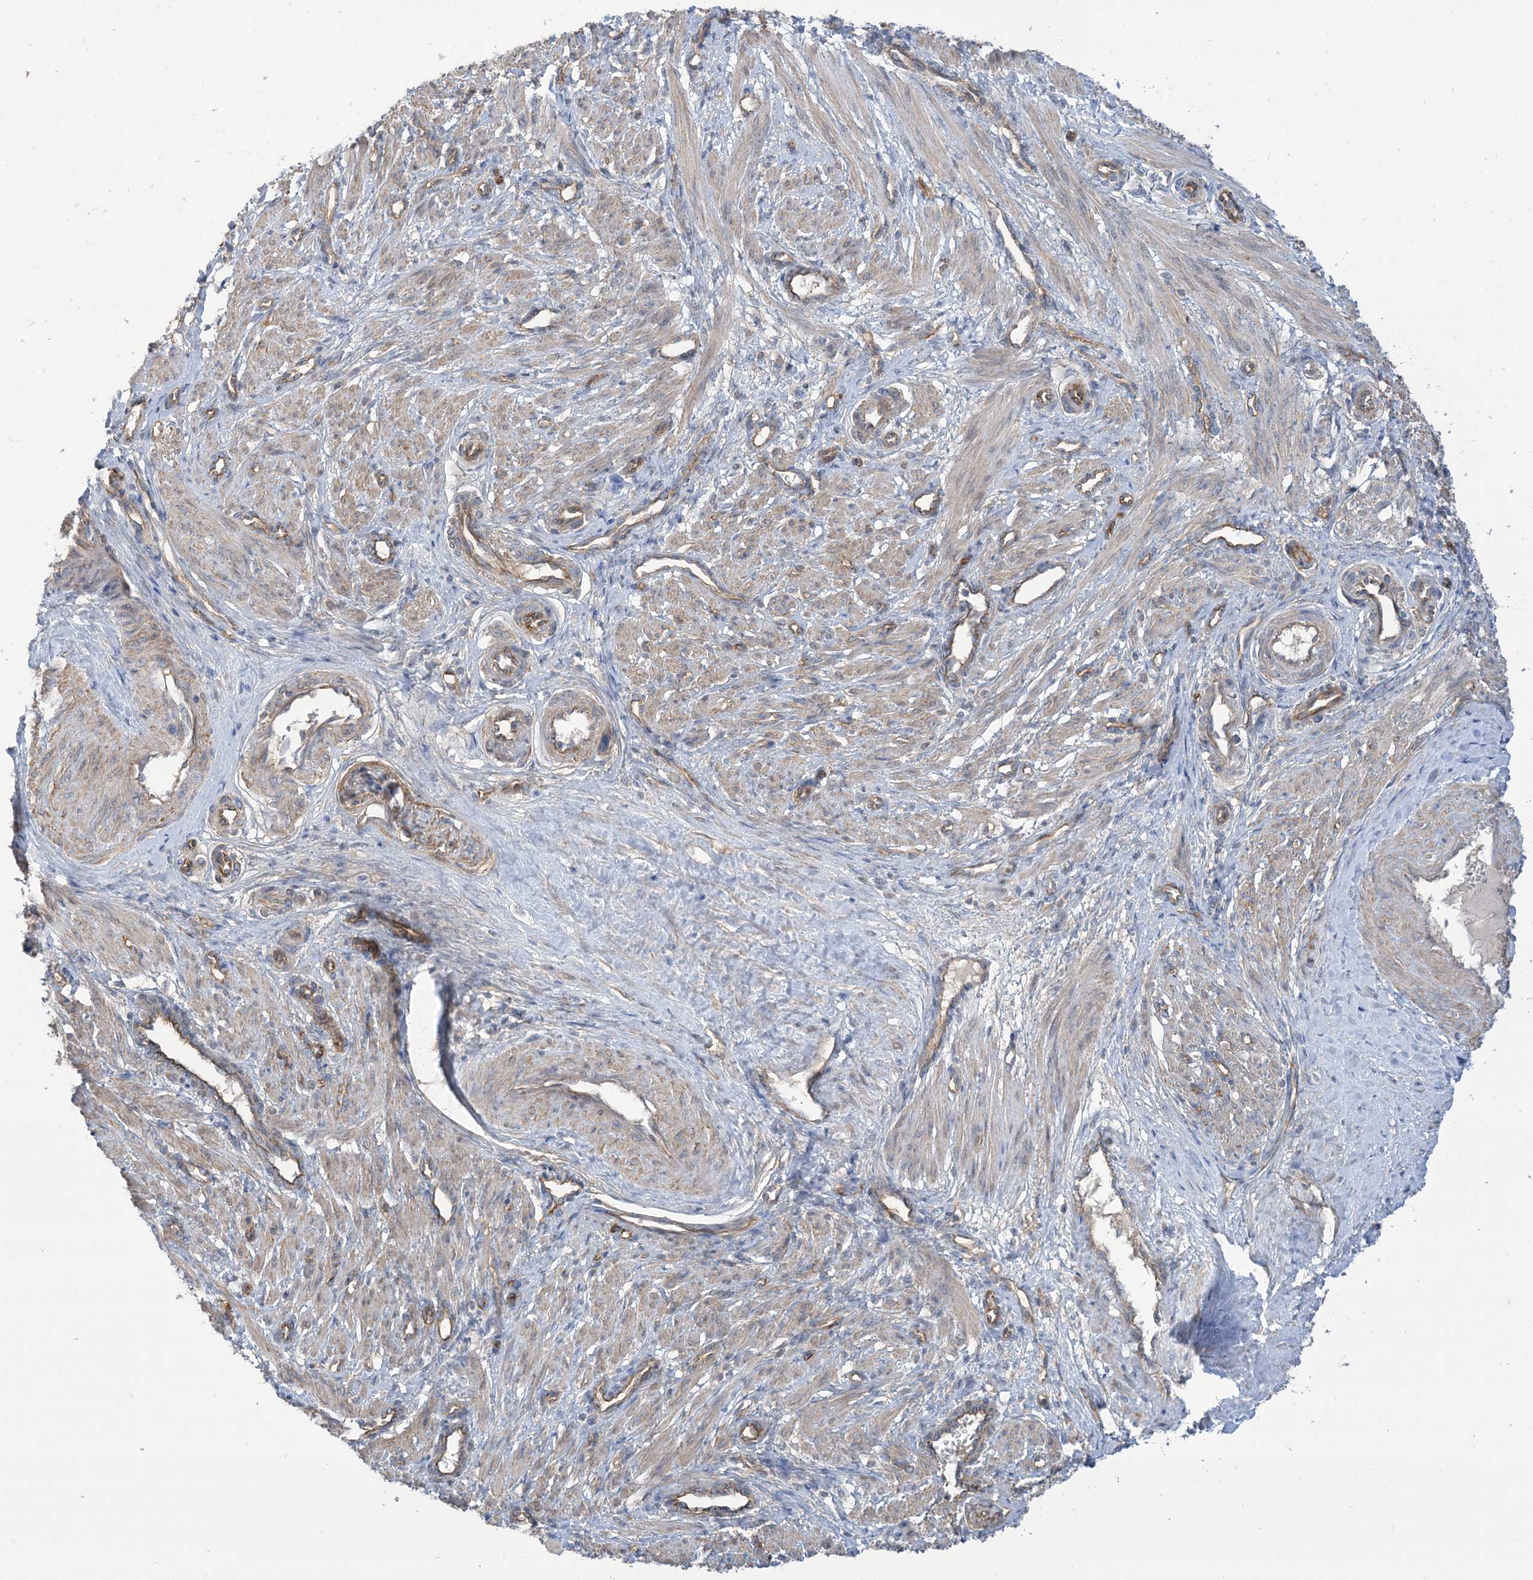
{"staining": {"intensity": "moderate", "quantity": ">75%", "location": "cytoplasmic/membranous"}, "tissue": "smooth muscle", "cell_type": "Smooth muscle cells", "image_type": "normal", "snomed": [{"axis": "morphology", "description": "Normal tissue, NOS"}, {"axis": "topography", "description": "Endometrium"}], "caption": "The immunohistochemical stain labels moderate cytoplasmic/membranous expression in smooth muscle cells of benign smooth muscle. (IHC, brightfield microscopy, high magnification).", "gene": "CCNY", "patient": {"sex": "female", "age": 33}}